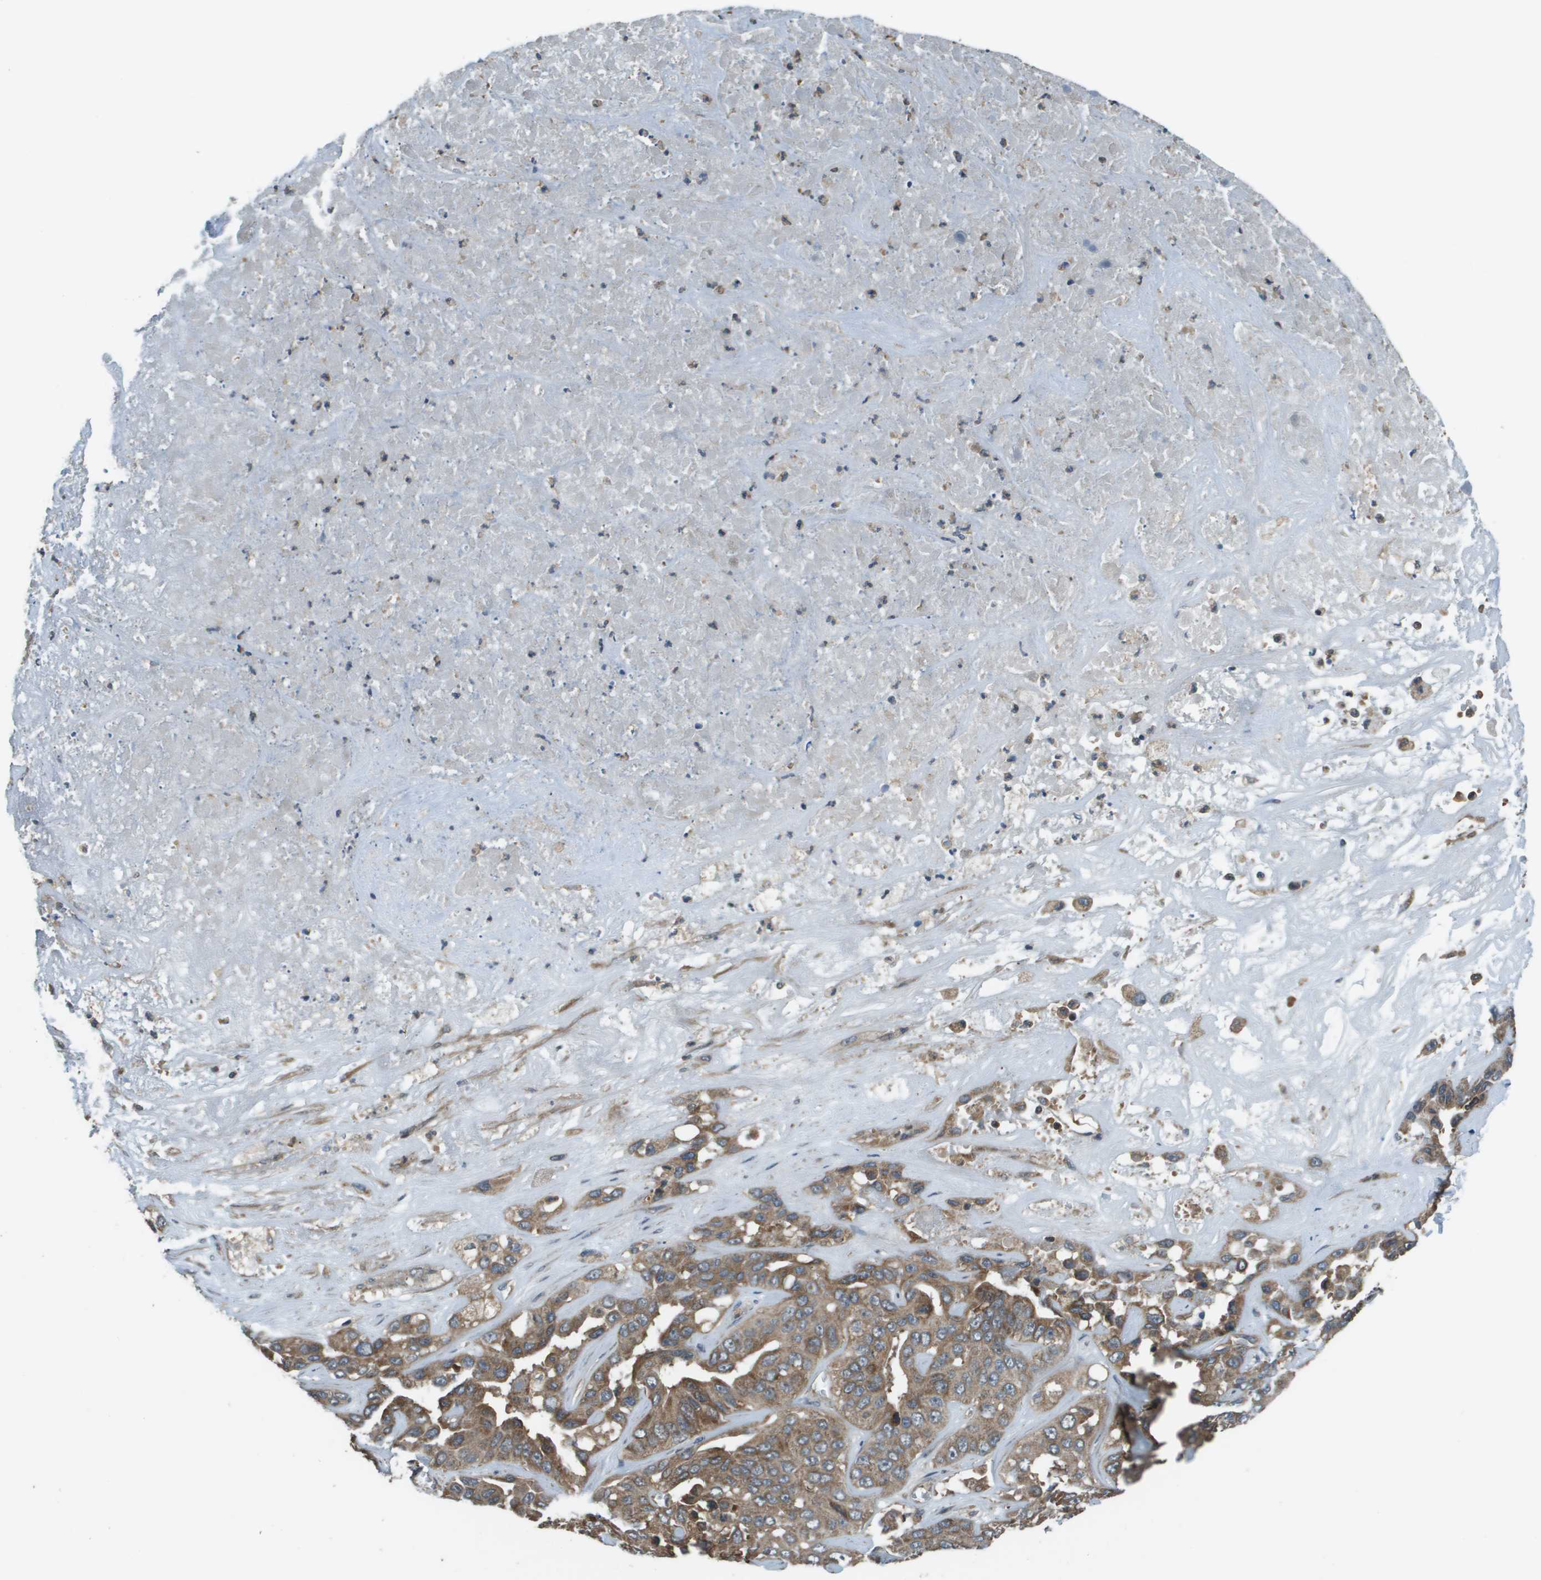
{"staining": {"intensity": "moderate", "quantity": ">75%", "location": "cytoplasmic/membranous"}, "tissue": "liver cancer", "cell_type": "Tumor cells", "image_type": "cancer", "snomed": [{"axis": "morphology", "description": "Cholangiocarcinoma"}, {"axis": "topography", "description": "Liver"}], "caption": "Immunohistochemical staining of human liver cancer exhibits medium levels of moderate cytoplasmic/membranous positivity in approximately >75% of tumor cells.", "gene": "PLPBP", "patient": {"sex": "female", "age": 52}}